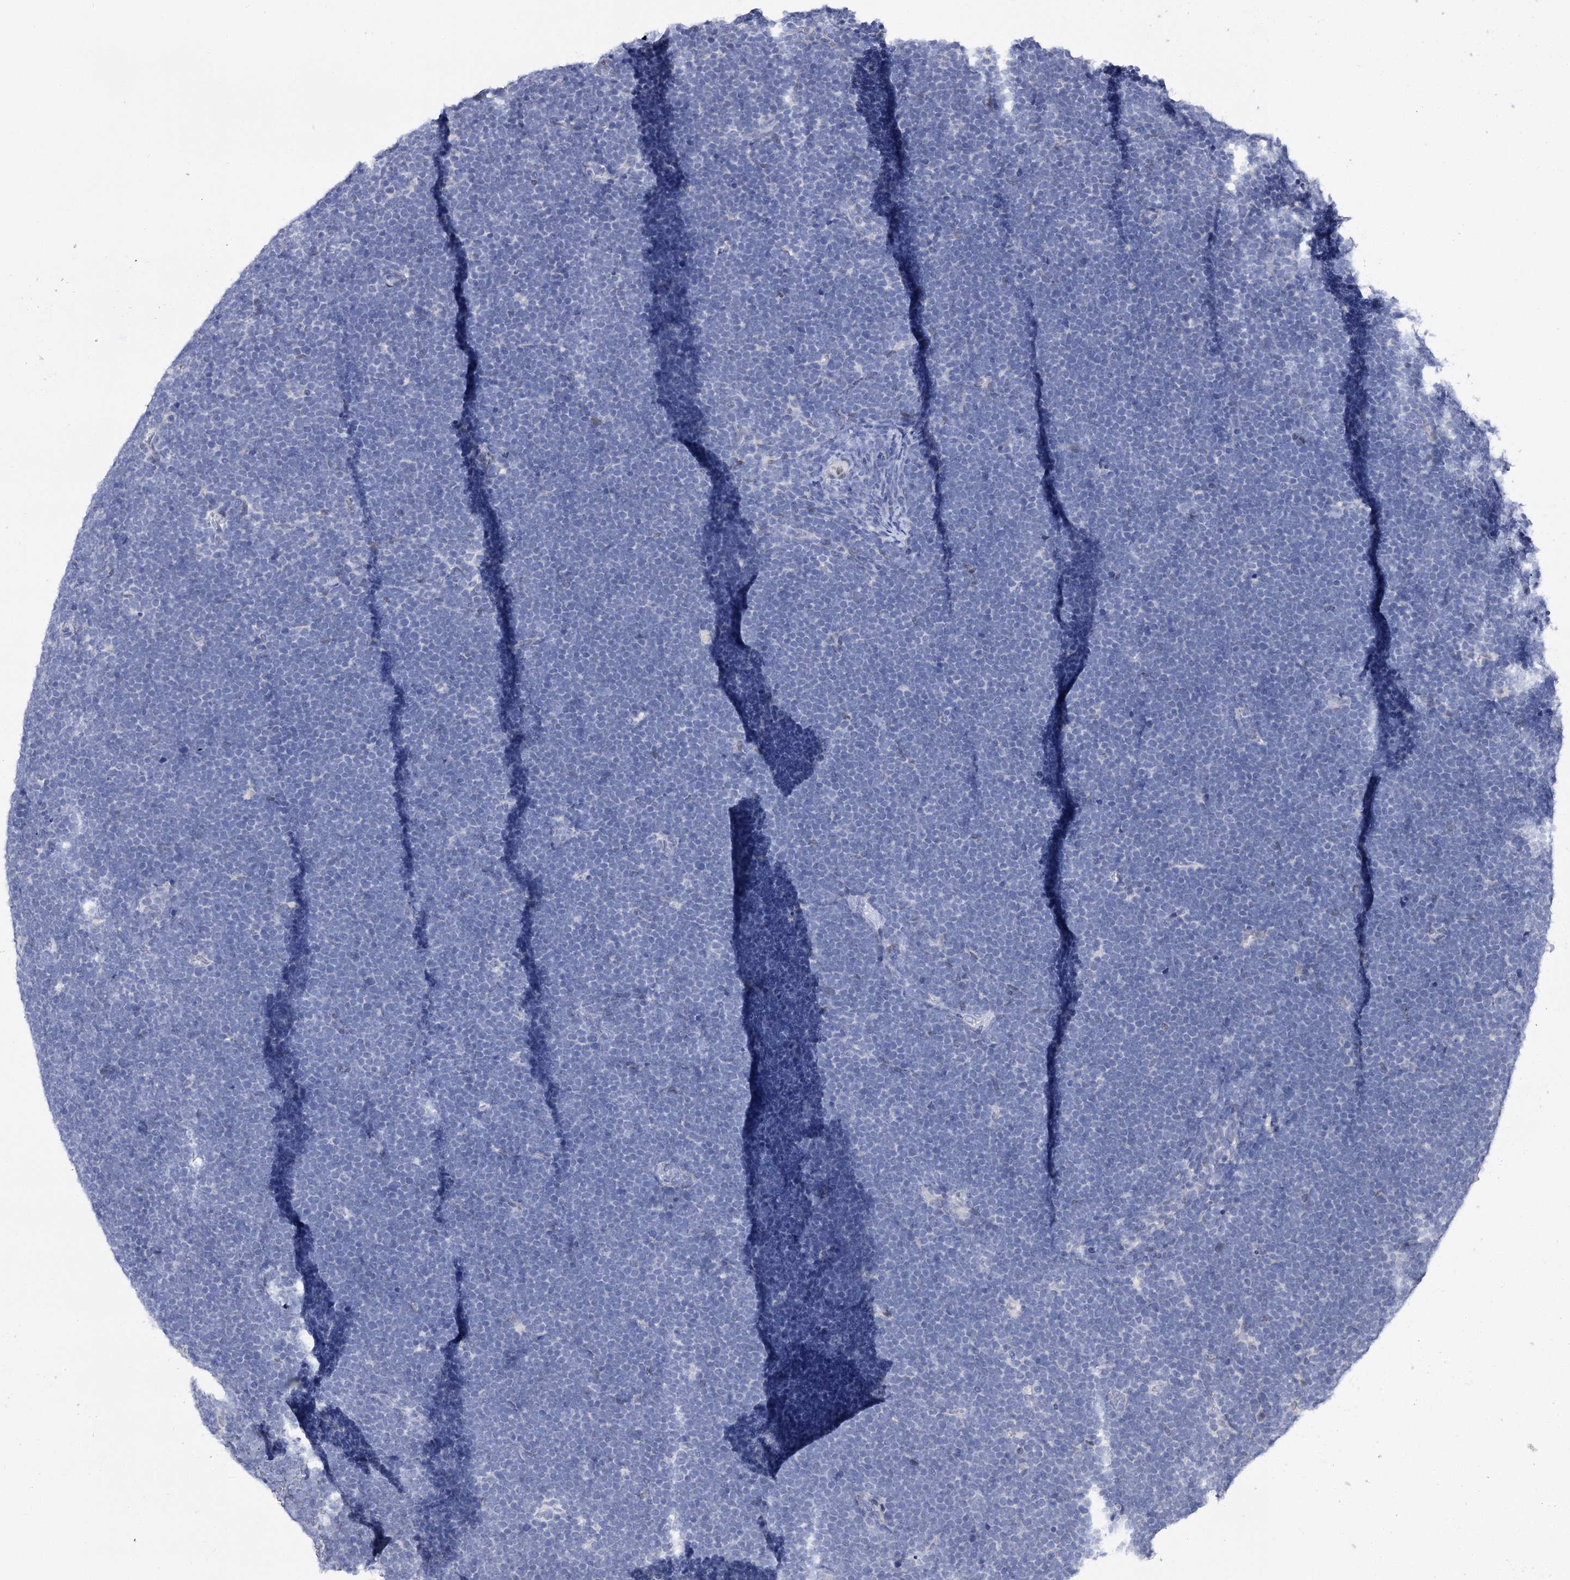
{"staining": {"intensity": "negative", "quantity": "none", "location": "none"}, "tissue": "lymphoma", "cell_type": "Tumor cells", "image_type": "cancer", "snomed": [{"axis": "morphology", "description": "Malignant lymphoma, non-Hodgkin's type, High grade"}, {"axis": "topography", "description": "Lymph node"}], "caption": "High power microscopy micrograph of an immunohistochemistry (IHC) photomicrograph of lymphoma, revealing no significant staining in tumor cells. Nuclei are stained in blue.", "gene": "TMEM201", "patient": {"sex": "male", "age": 13}}